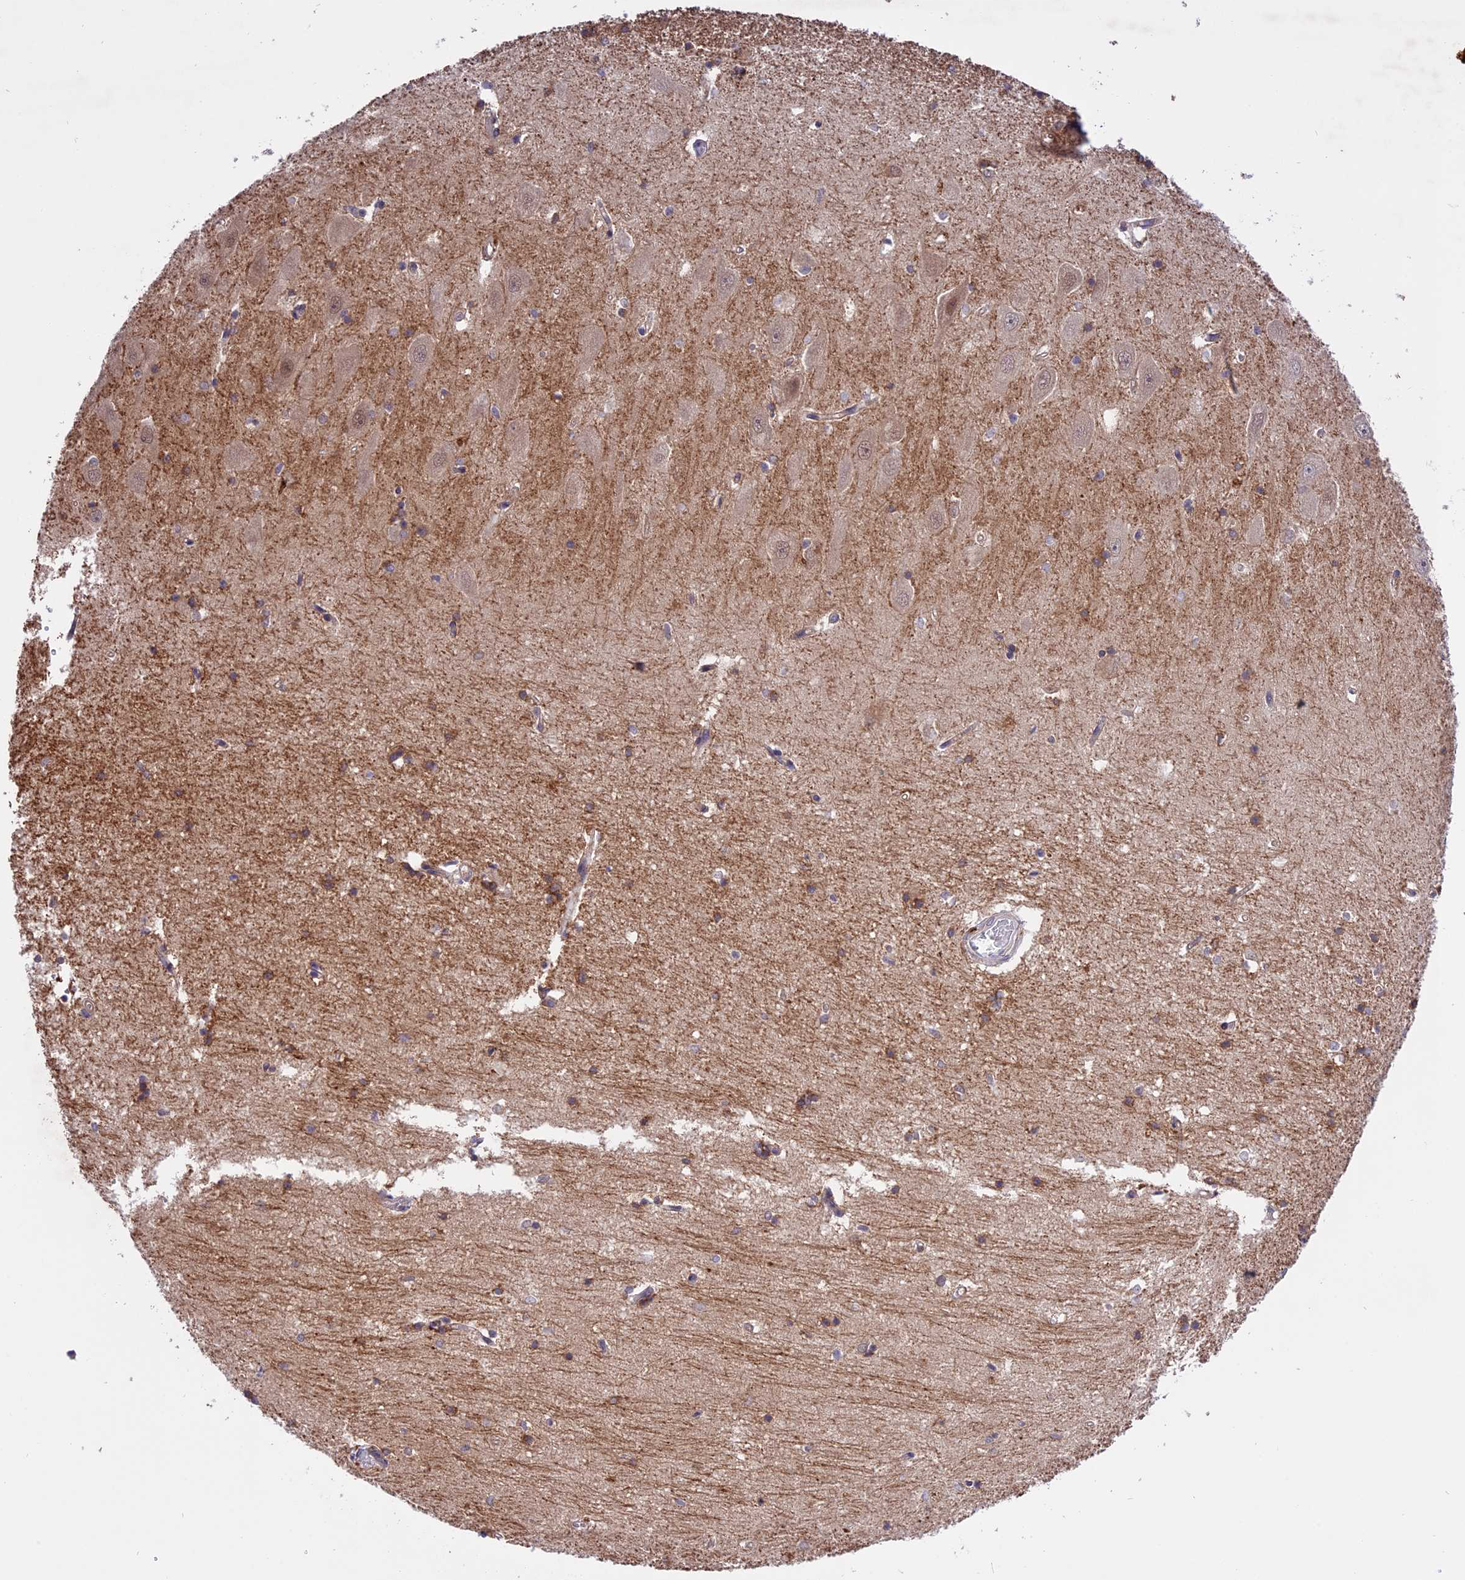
{"staining": {"intensity": "moderate", "quantity": "<25%", "location": "cytoplasmic/membranous"}, "tissue": "hippocampus", "cell_type": "Glial cells", "image_type": "normal", "snomed": [{"axis": "morphology", "description": "Normal tissue, NOS"}, {"axis": "topography", "description": "Hippocampus"}], "caption": "Moderate cytoplasmic/membranous expression is identified in approximately <25% of glial cells in normal hippocampus.", "gene": "SPRED1", "patient": {"sex": "male", "age": 45}}